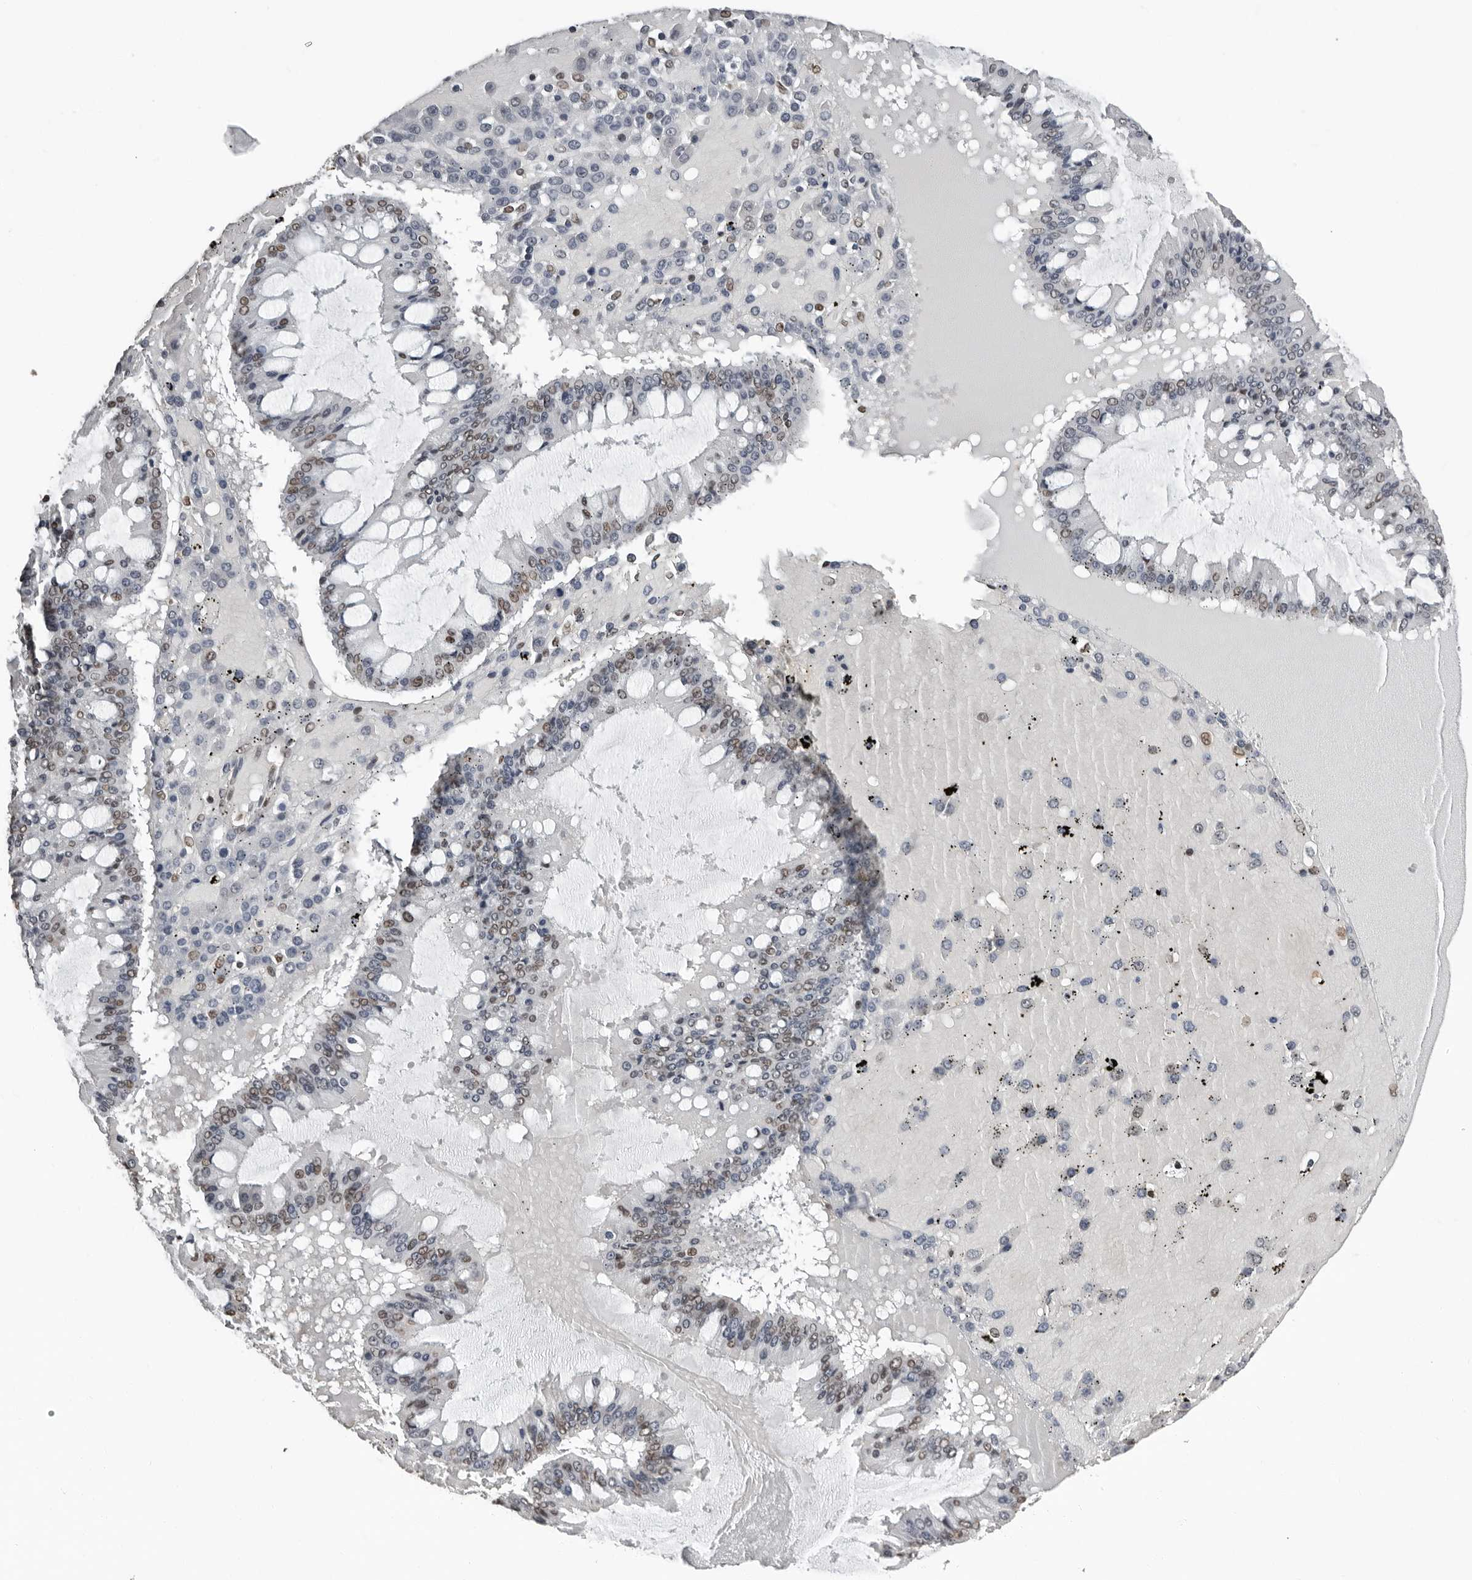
{"staining": {"intensity": "moderate", "quantity": "25%-75%", "location": "nuclear"}, "tissue": "ovarian cancer", "cell_type": "Tumor cells", "image_type": "cancer", "snomed": [{"axis": "morphology", "description": "Cystadenocarcinoma, mucinous, NOS"}, {"axis": "topography", "description": "Ovary"}], "caption": "Mucinous cystadenocarcinoma (ovarian) stained with a brown dye exhibits moderate nuclear positive staining in about 25%-75% of tumor cells.", "gene": "ORC1", "patient": {"sex": "female", "age": 73}}